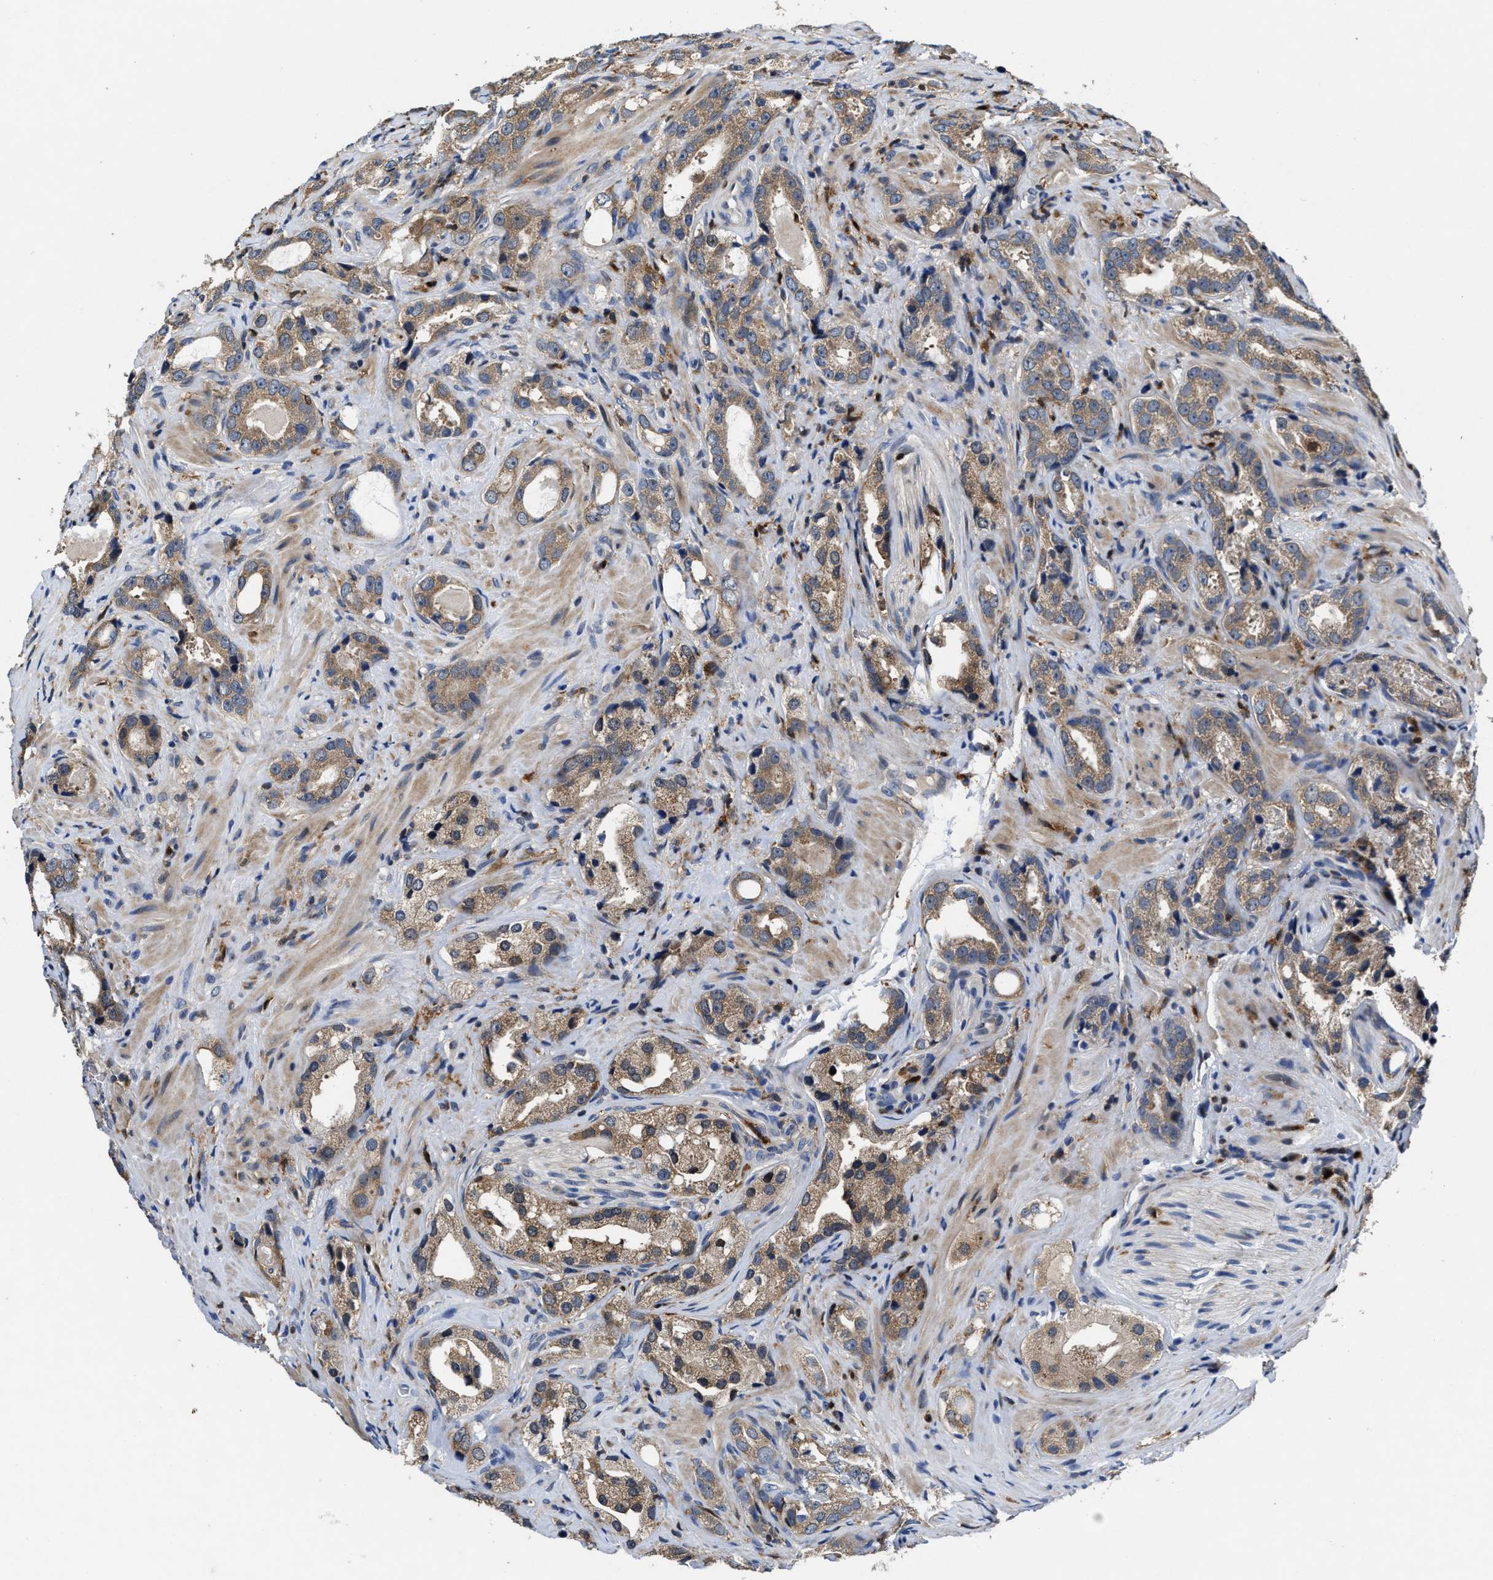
{"staining": {"intensity": "moderate", "quantity": ">75%", "location": "cytoplasmic/membranous"}, "tissue": "prostate cancer", "cell_type": "Tumor cells", "image_type": "cancer", "snomed": [{"axis": "morphology", "description": "Adenocarcinoma, High grade"}, {"axis": "topography", "description": "Prostate"}], "caption": "A medium amount of moderate cytoplasmic/membranous expression is seen in approximately >75% of tumor cells in high-grade adenocarcinoma (prostate) tissue. The protein of interest is stained brown, and the nuclei are stained in blue (DAB (3,3'-diaminobenzidine) IHC with brightfield microscopy, high magnification).", "gene": "RGS10", "patient": {"sex": "male", "age": 63}}